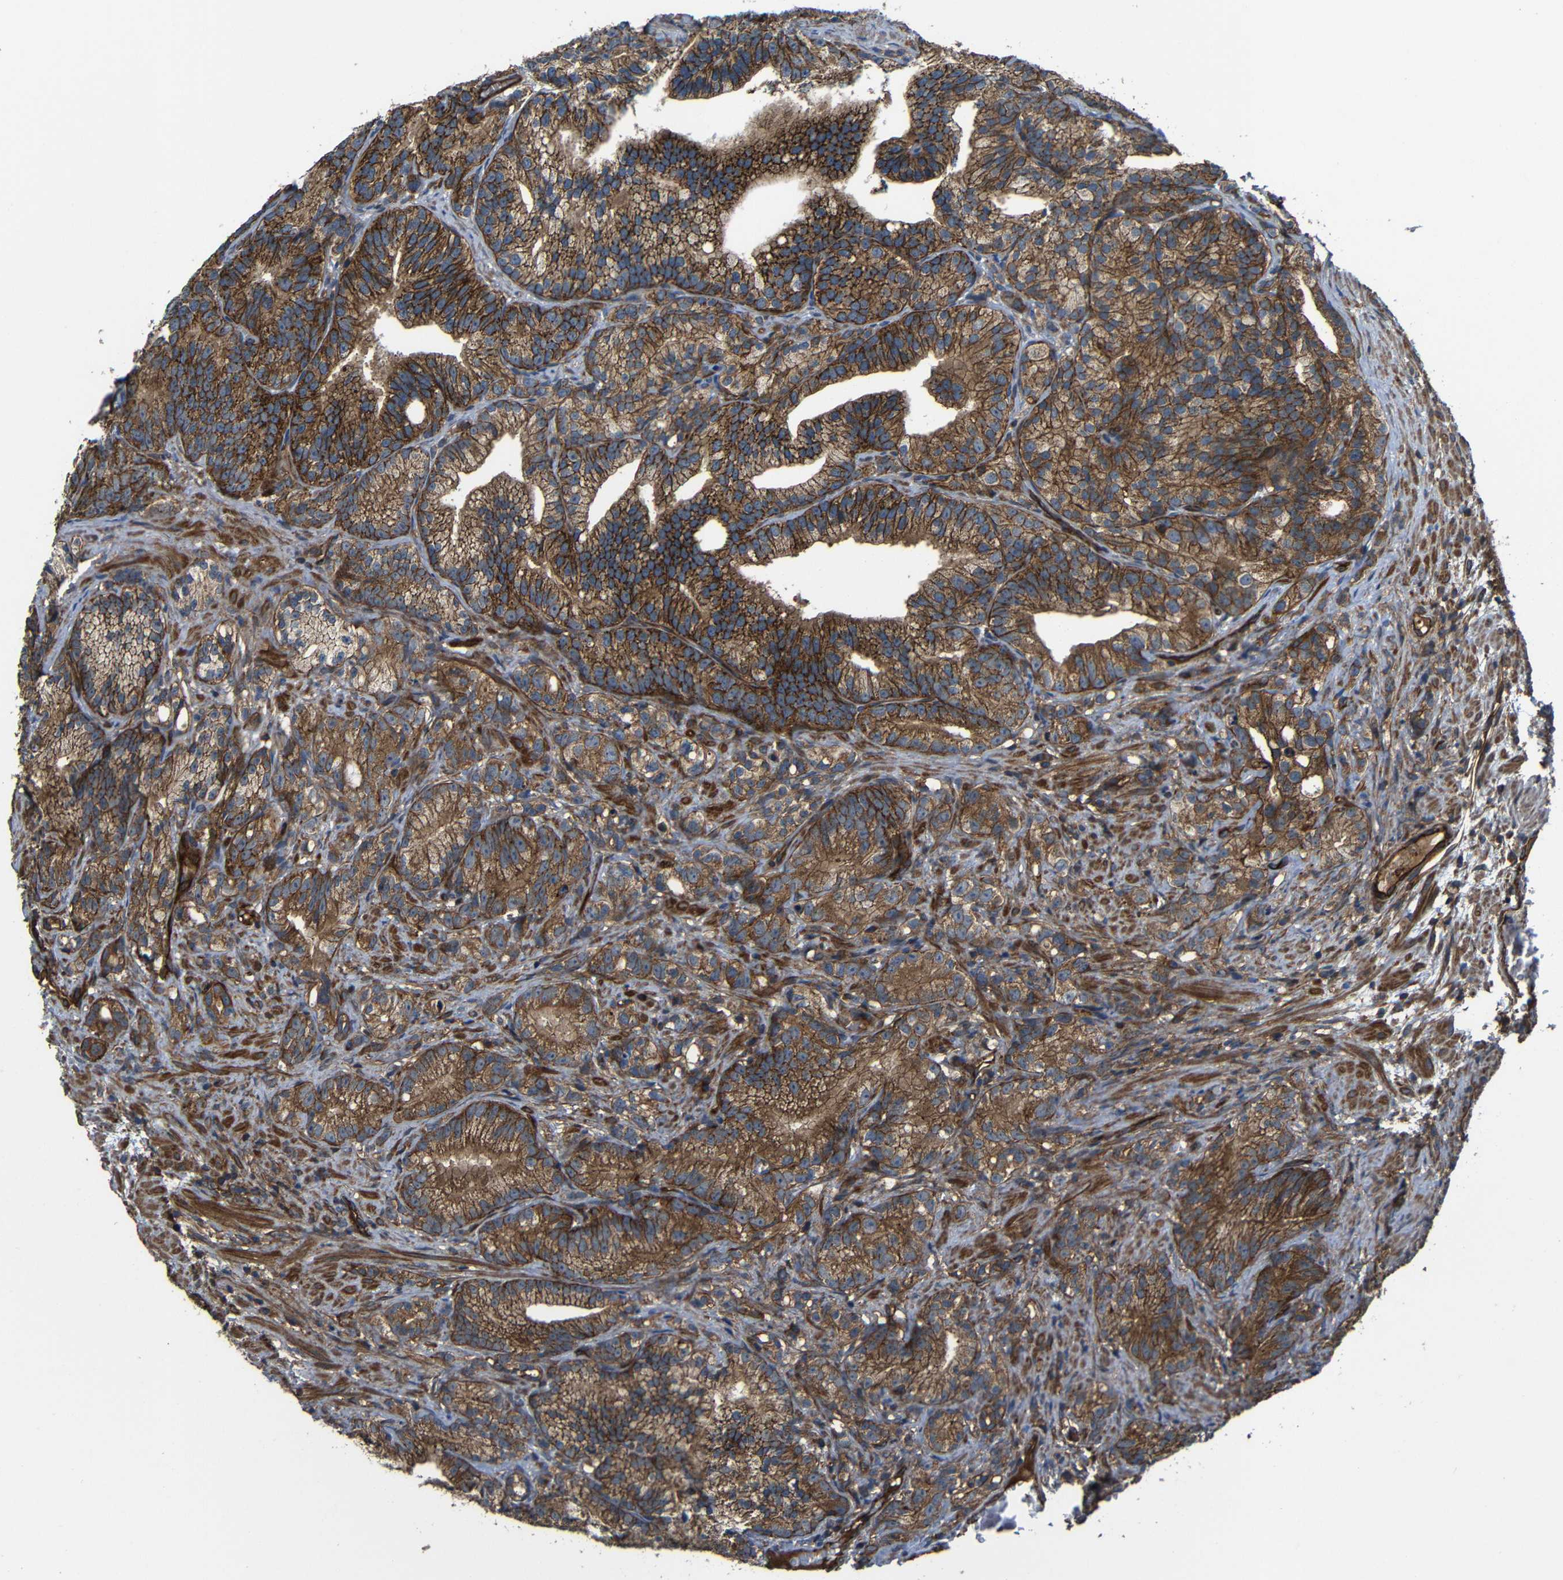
{"staining": {"intensity": "strong", "quantity": ">75%", "location": "cytoplasmic/membranous"}, "tissue": "prostate cancer", "cell_type": "Tumor cells", "image_type": "cancer", "snomed": [{"axis": "morphology", "description": "Adenocarcinoma, Low grade"}, {"axis": "topography", "description": "Prostate"}], "caption": "This histopathology image exhibits prostate cancer (low-grade adenocarcinoma) stained with IHC to label a protein in brown. The cytoplasmic/membranous of tumor cells show strong positivity for the protein. Nuclei are counter-stained blue.", "gene": "PTCH1", "patient": {"sex": "male", "age": 89}}